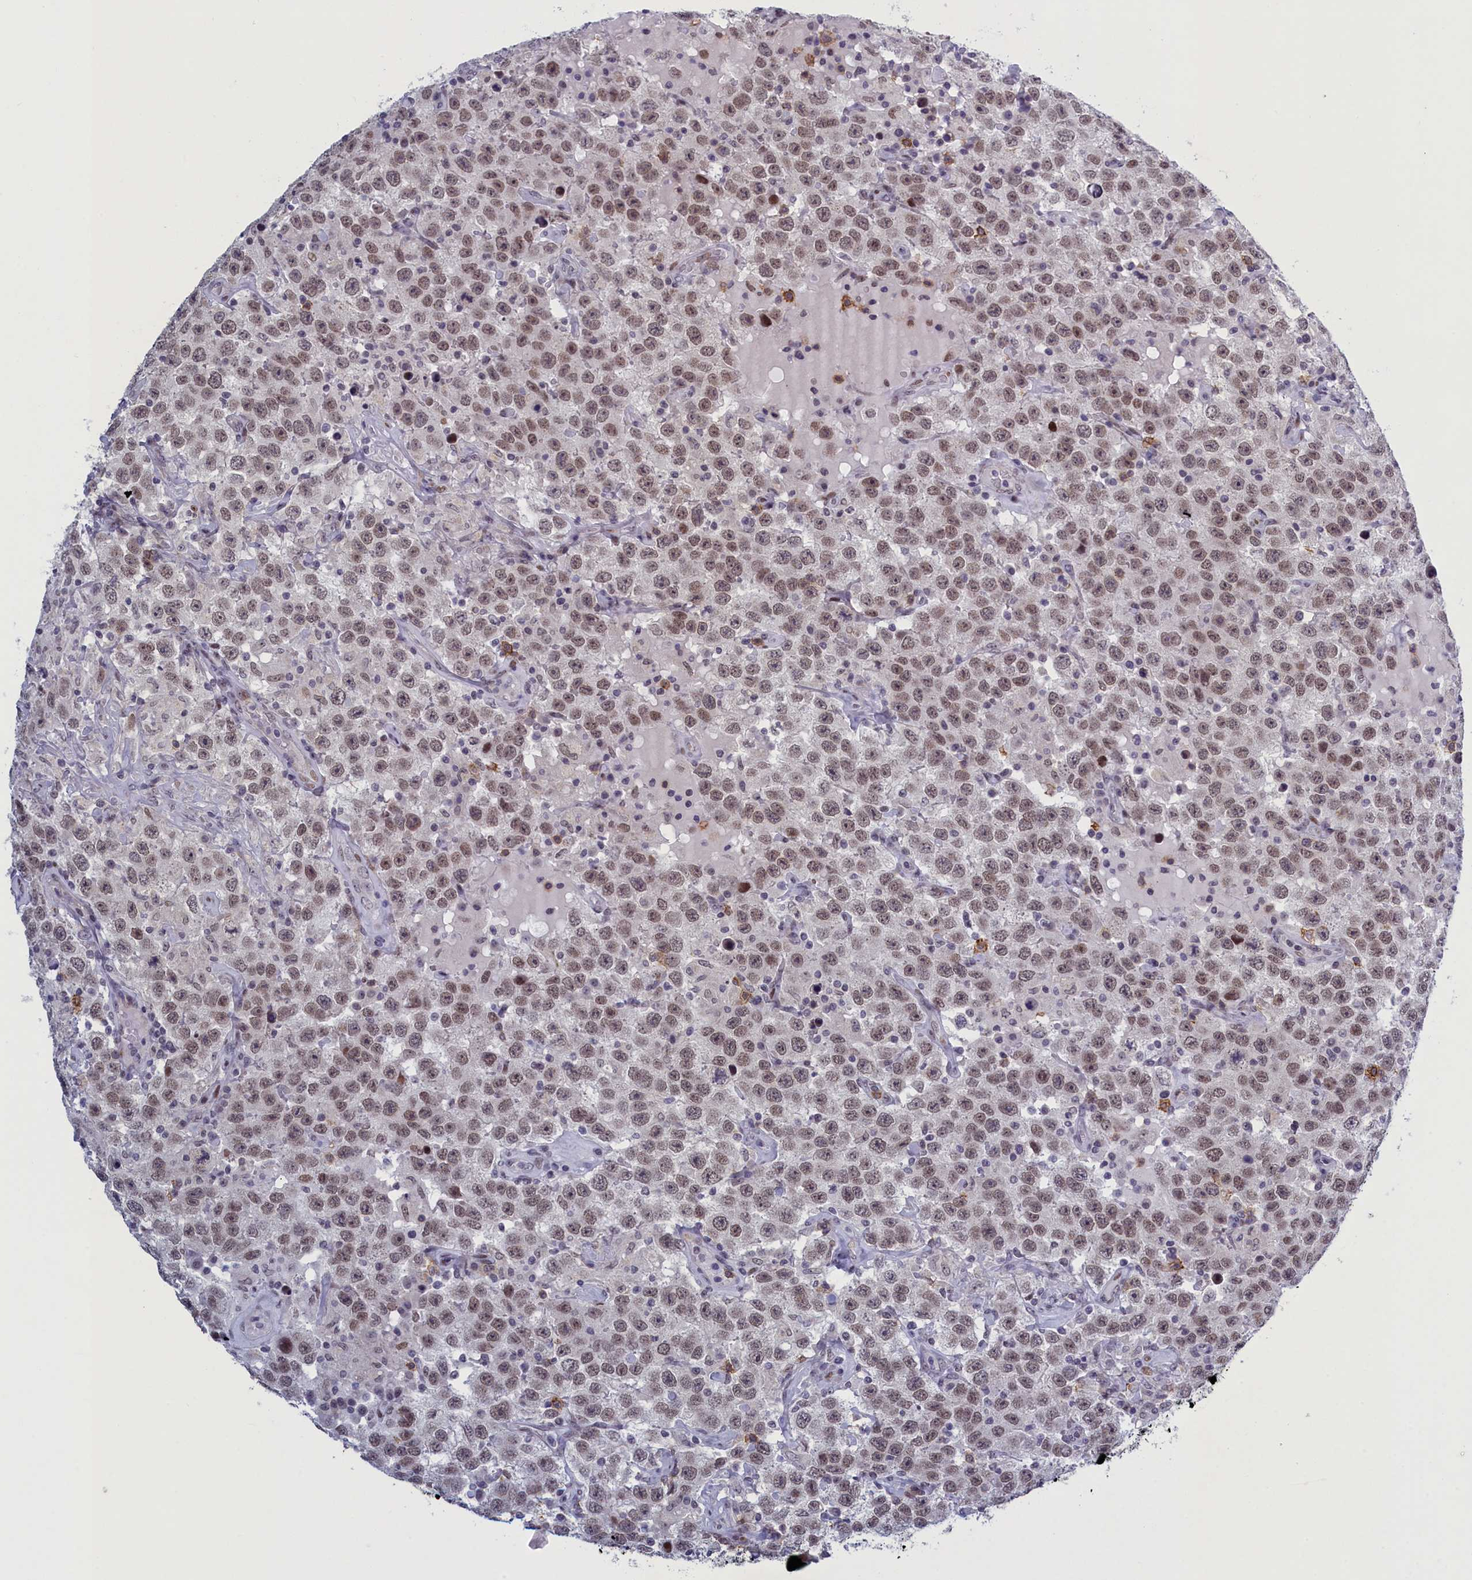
{"staining": {"intensity": "moderate", "quantity": "25%-75%", "location": "nuclear"}, "tissue": "testis cancer", "cell_type": "Tumor cells", "image_type": "cancer", "snomed": [{"axis": "morphology", "description": "Seminoma, NOS"}, {"axis": "topography", "description": "Testis"}], "caption": "Immunohistochemistry (IHC) (DAB (3,3'-diaminobenzidine)) staining of testis cancer reveals moderate nuclear protein expression in approximately 25%-75% of tumor cells.", "gene": "ATF7IP2", "patient": {"sex": "male", "age": 41}}